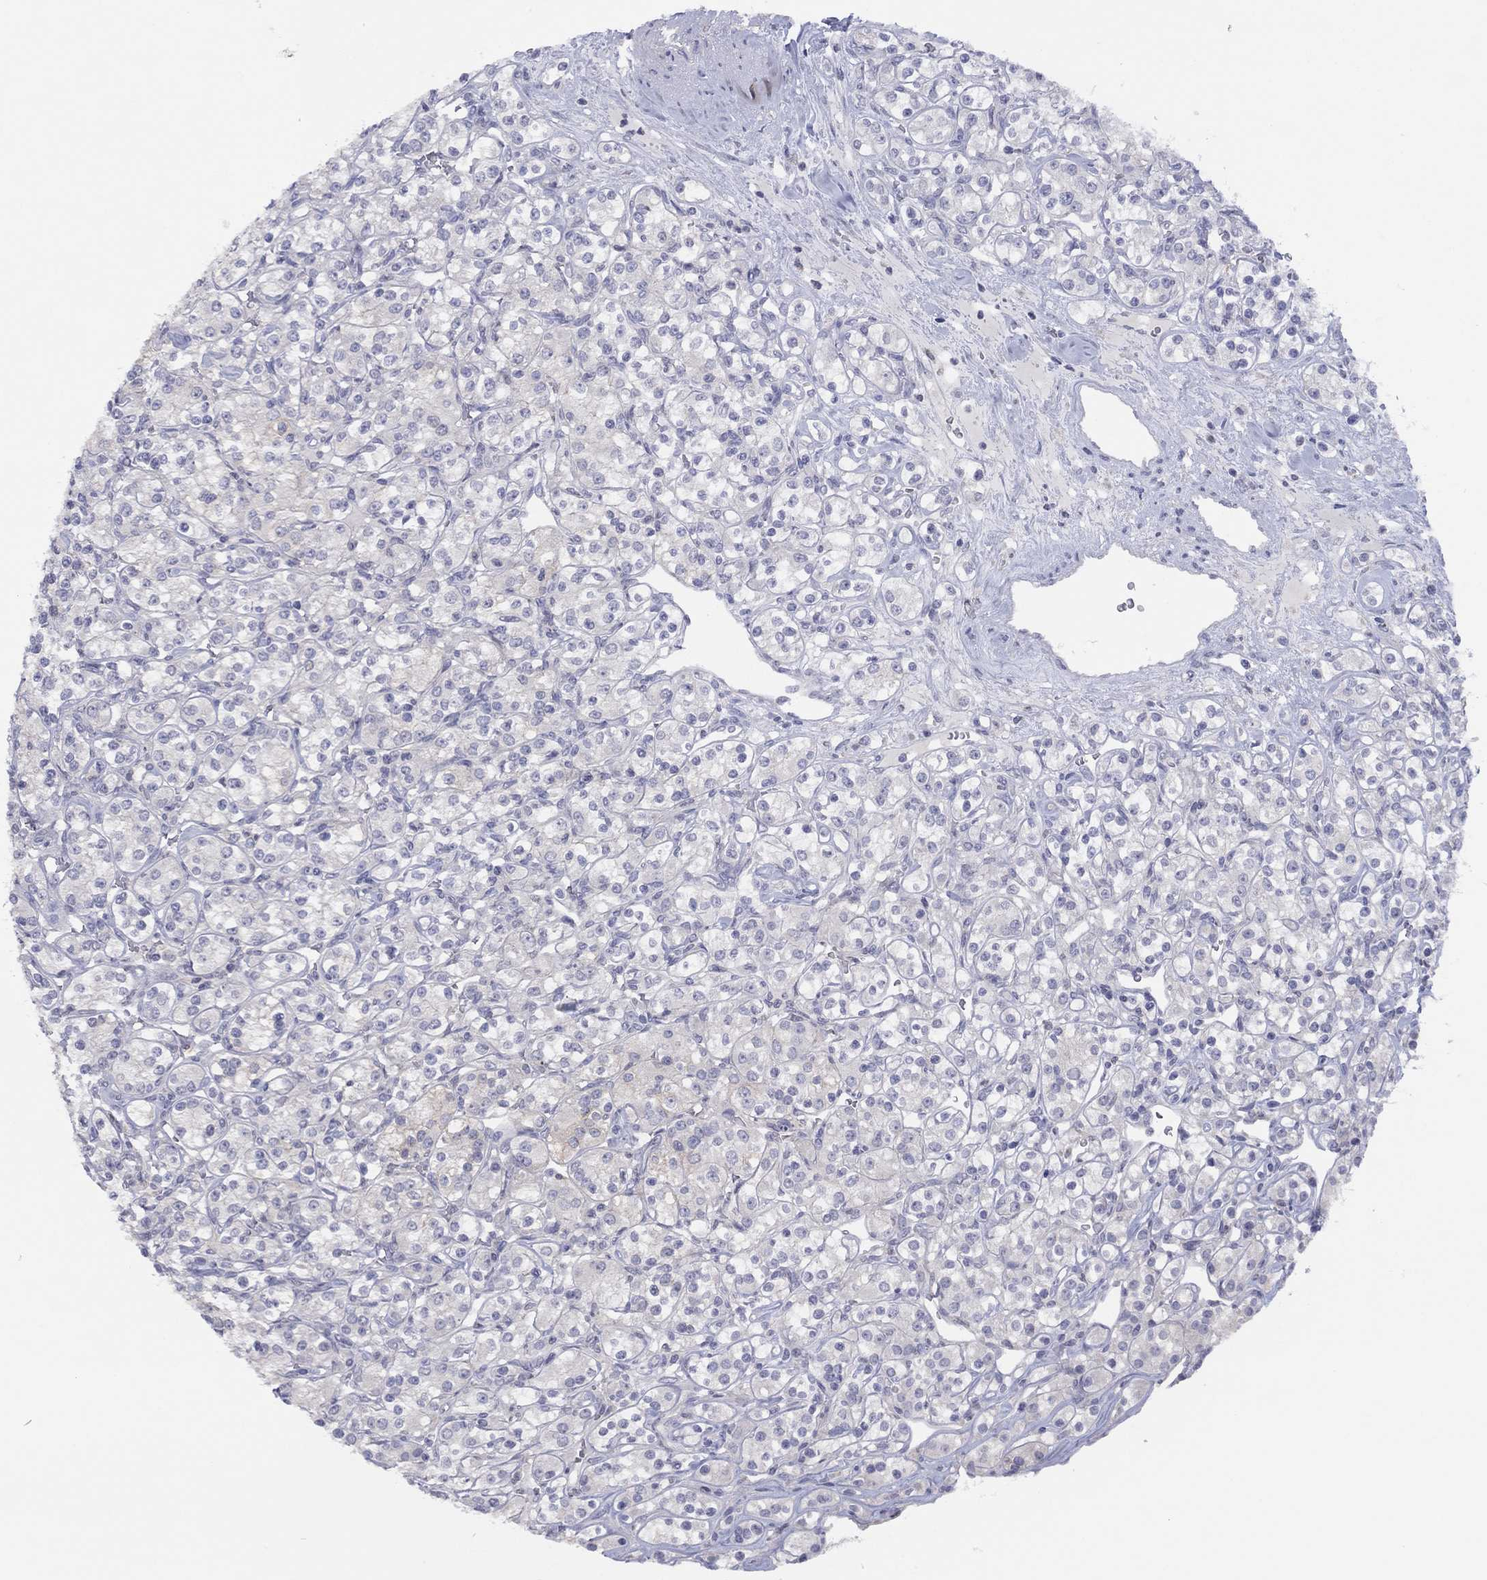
{"staining": {"intensity": "negative", "quantity": "none", "location": "none"}, "tissue": "renal cancer", "cell_type": "Tumor cells", "image_type": "cancer", "snomed": [{"axis": "morphology", "description": "Adenocarcinoma, NOS"}, {"axis": "topography", "description": "Kidney"}], "caption": "High magnification brightfield microscopy of adenocarcinoma (renal) stained with DAB (3,3'-diaminobenzidine) (brown) and counterstained with hematoxylin (blue): tumor cells show no significant positivity. Brightfield microscopy of immunohistochemistry (IHC) stained with DAB (3,3'-diaminobenzidine) (brown) and hematoxylin (blue), captured at high magnification.", "gene": "CYP2B6", "patient": {"sex": "male", "age": 77}}